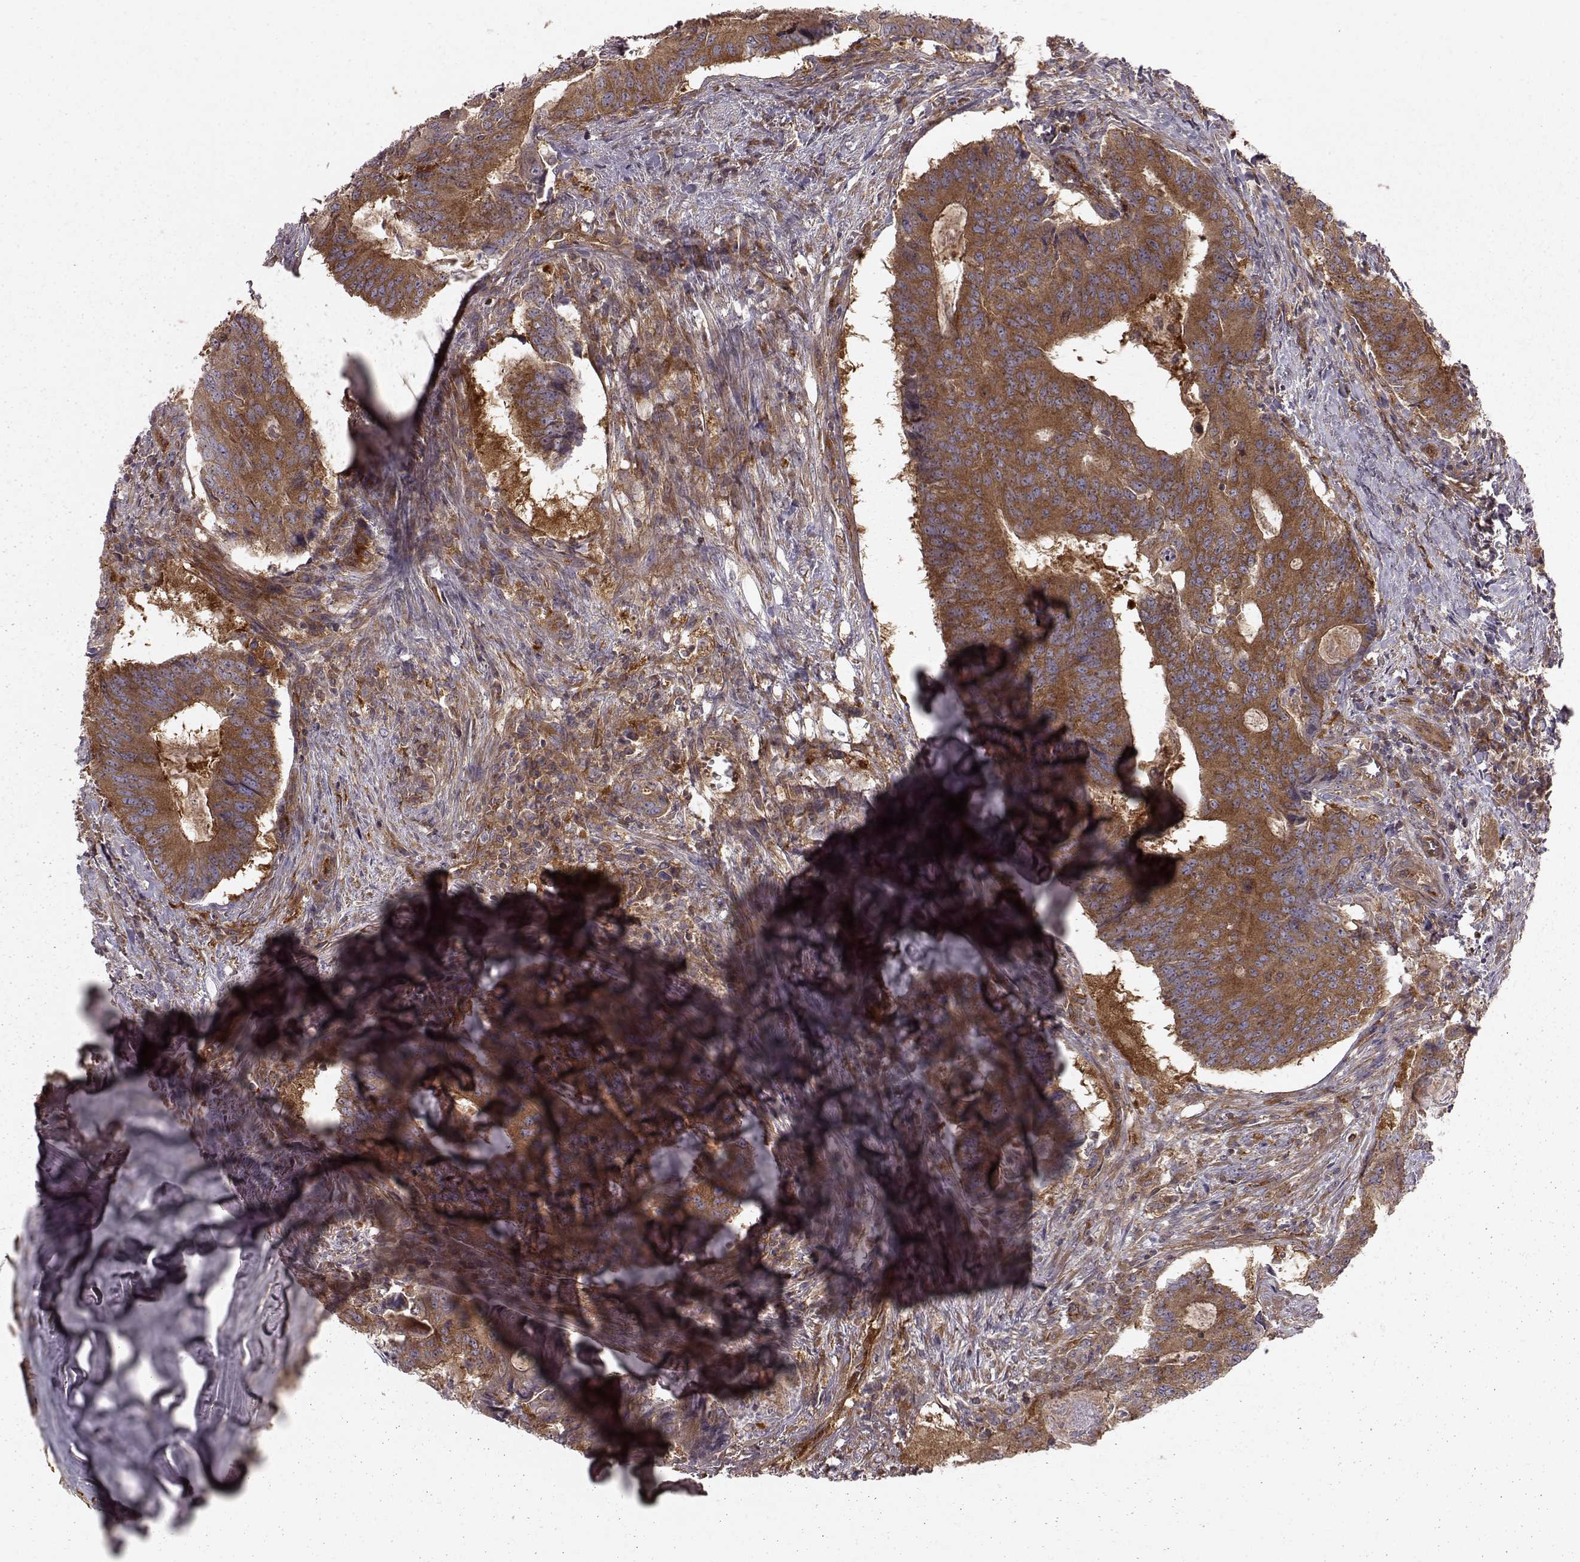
{"staining": {"intensity": "strong", "quantity": "25%-75%", "location": "cytoplasmic/membranous"}, "tissue": "colorectal cancer", "cell_type": "Tumor cells", "image_type": "cancer", "snomed": [{"axis": "morphology", "description": "Adenocarcinoma, NOS"}, {"axis": "topography", "description": "Colon"}], "caption": "Colorectal cancer (adenocarcinoma) was stained to show a protein in brown. There is high levels of strong cytoplasmic/membranous staining in about 25%-75% of tumor cells.", "gene": "RABGAP1", "patient": {"sex": "male", "age": 67}}